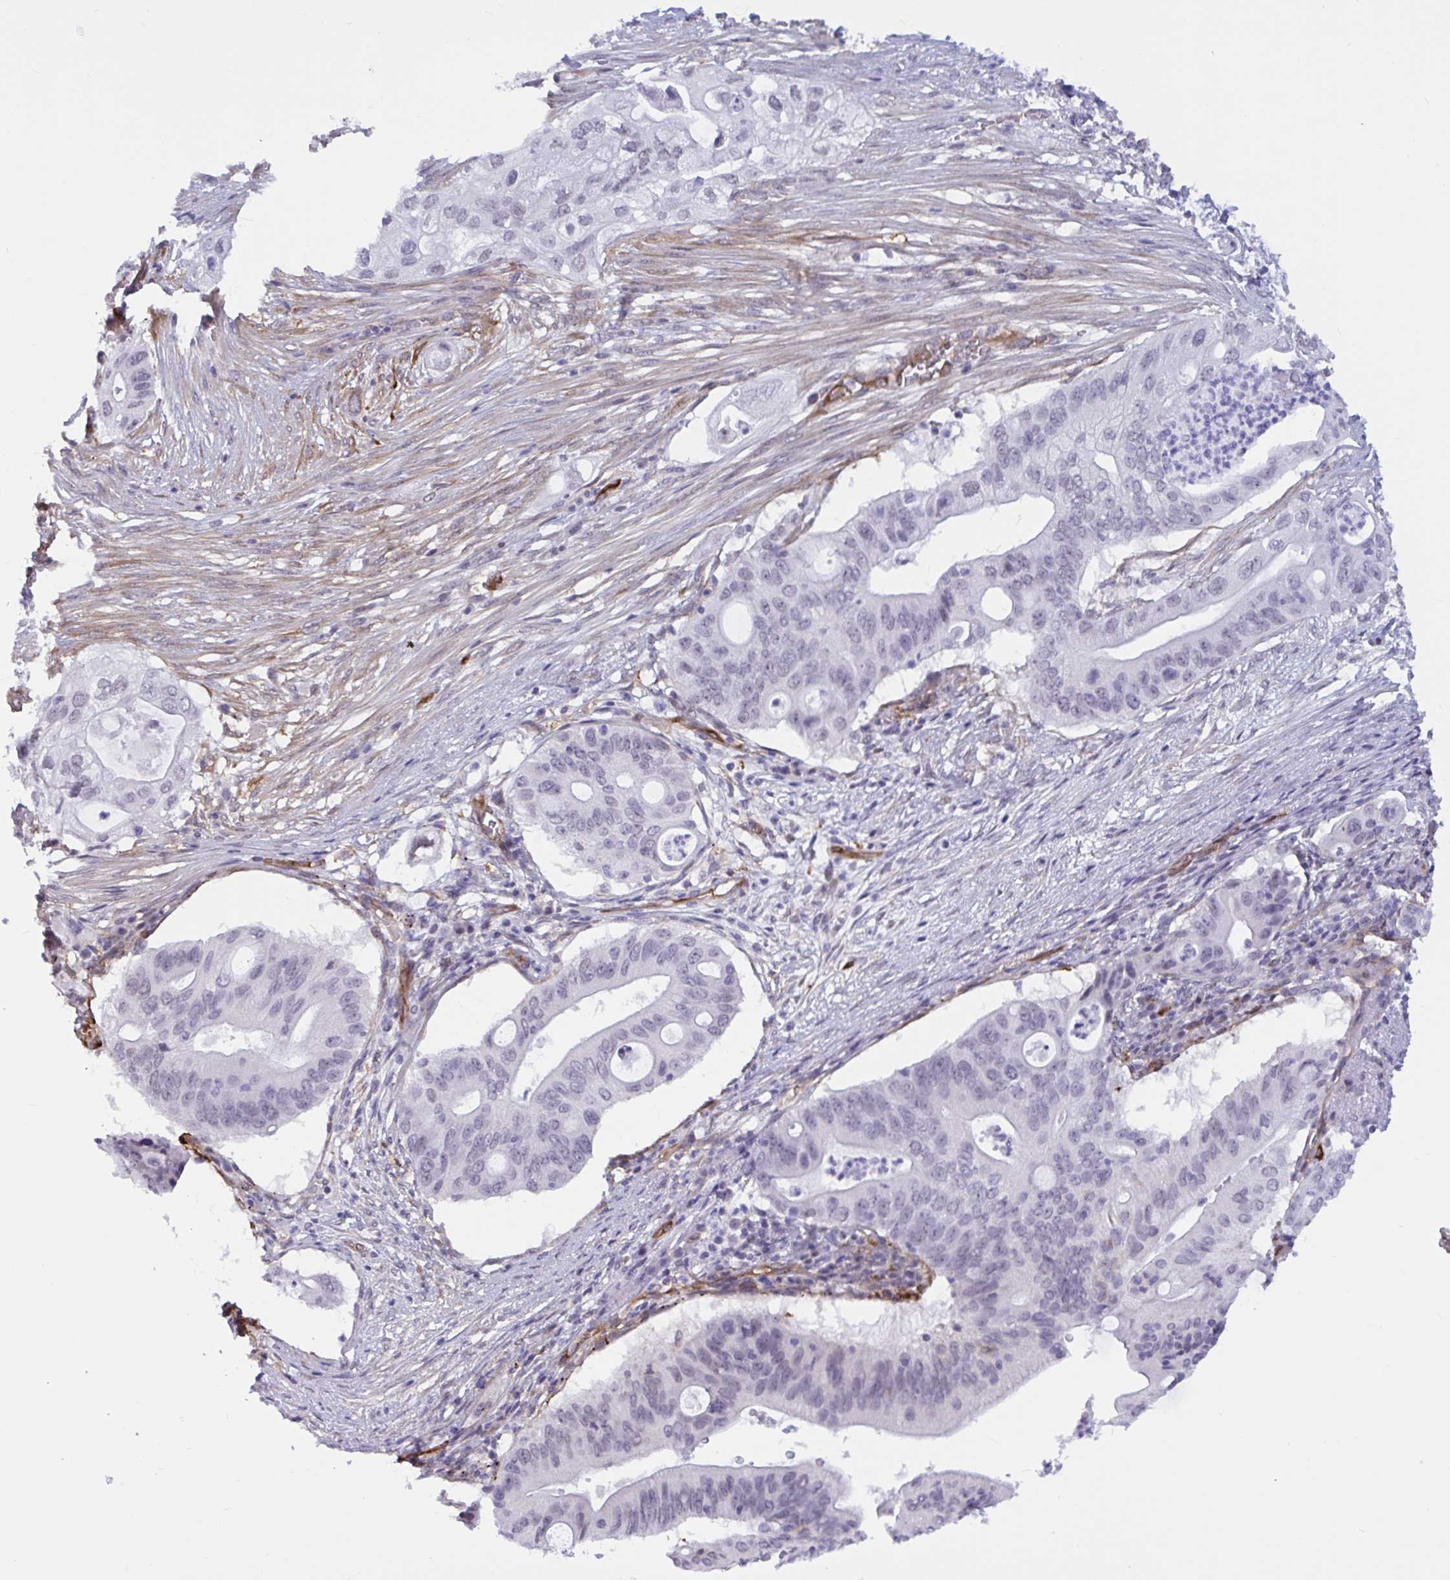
{"staining": {"intensity": "negative", "quantity": "none", "location": "none"}, "tissue": "pancreatic cancer", "cell_type": "Tumor cells", "image_type": "cancer", "snomed": [{"axis": "morphology", "description": "Adenocarcinoma, NOS"}, {"axis": "topography", "description": "Pancreas"}], "caption": "IHC image of neoplastic tissue: human pancreatic cancer (adenocarcinoma) stained with DAB (3,3'-diaminobenzidine) demonstrates no significant protein staining in tumor cells. The staining is performed using DAB (3,3'-diaminobenzidine) brown chromogen with nuclei counter-stained in using hematoxylin.", "gene": "EML1", "patient": {"sex": "female", "age": 72}}